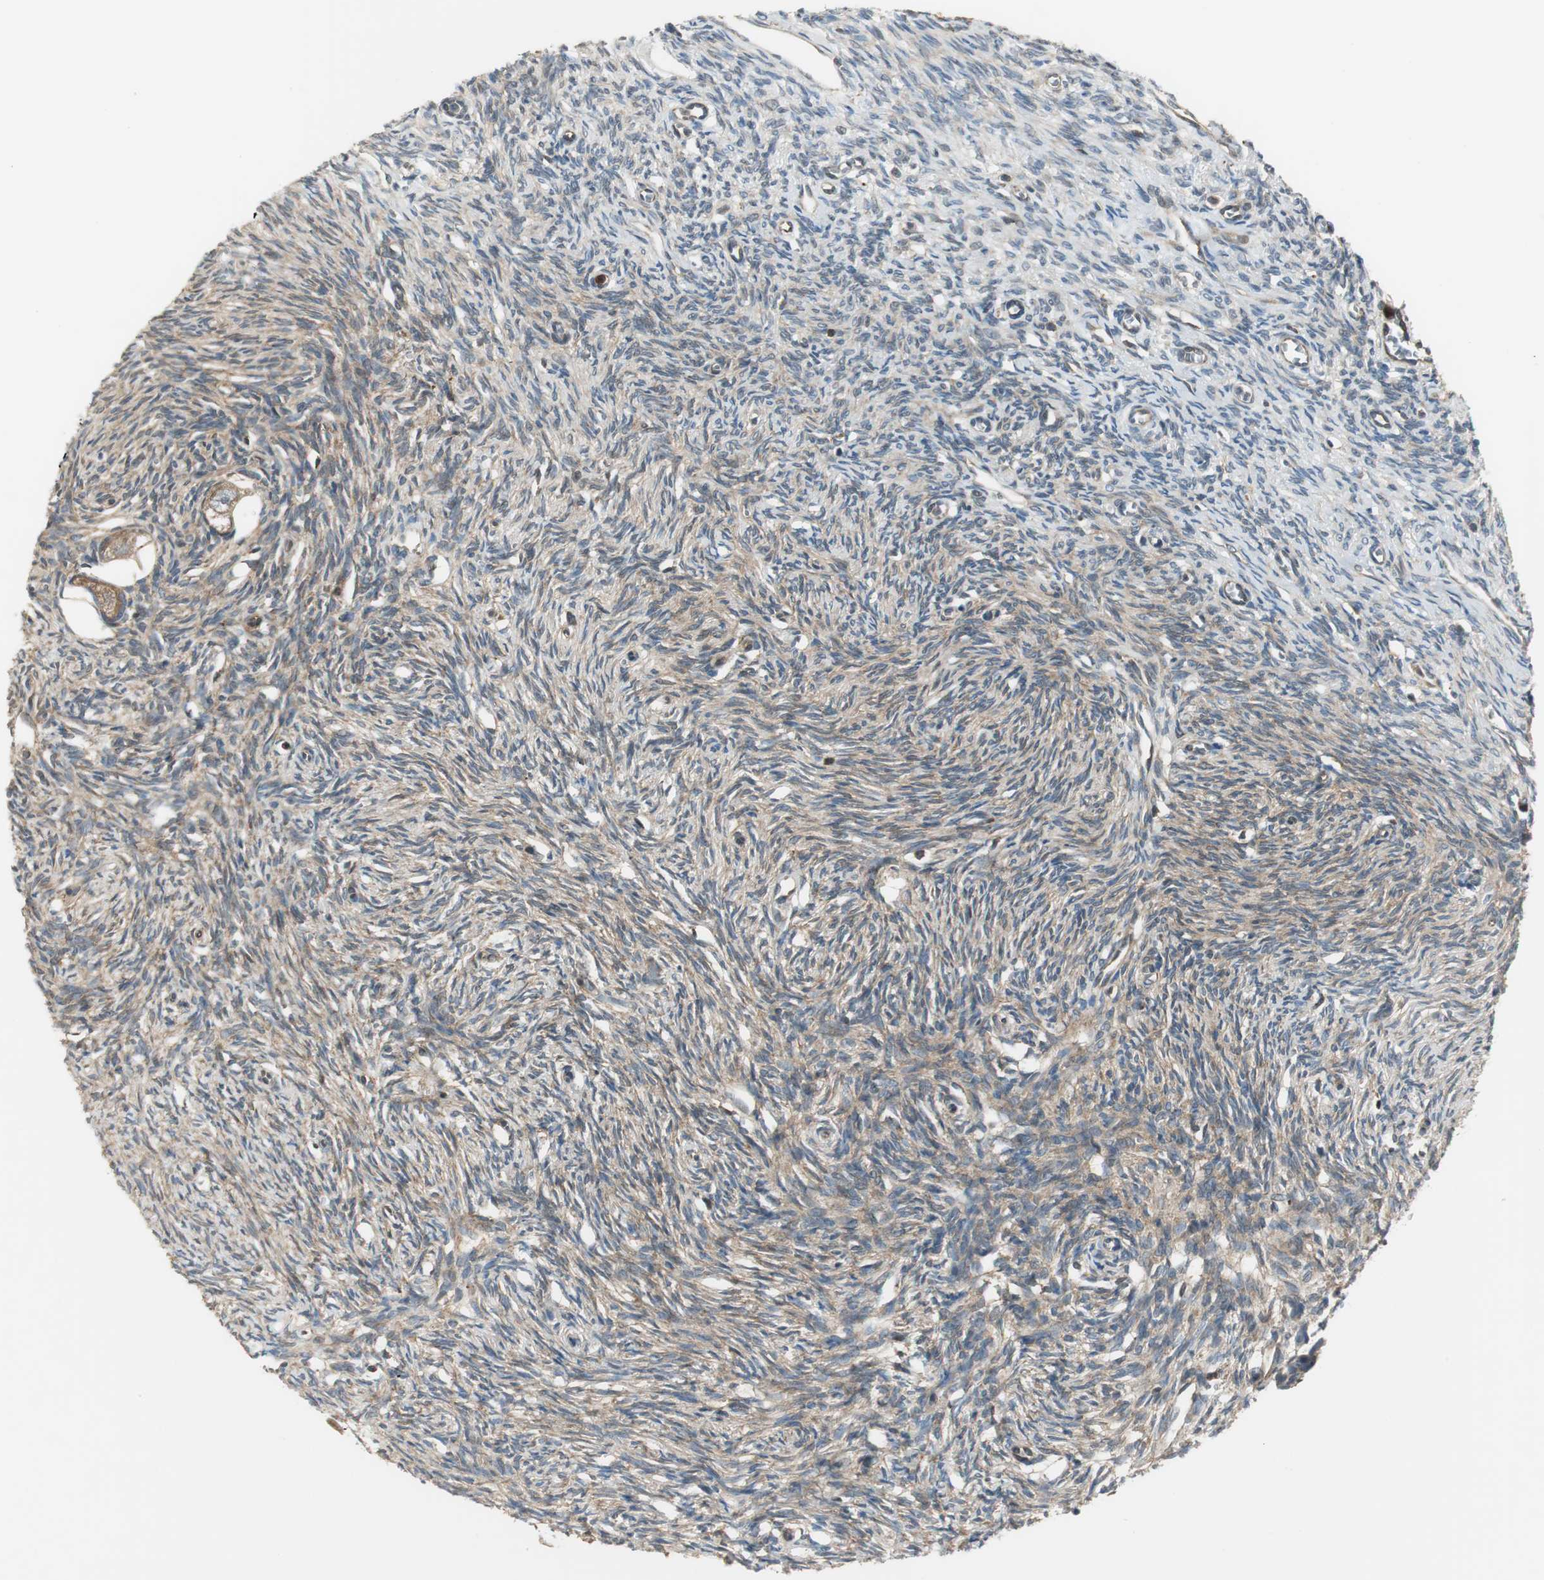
{"staining": {"intensity": "moderate", "quantity": ">75%", "location": "cytoplasmic/membranous"}, "tissue": "ovary", "cell_type": "Follicle cells", "image_type": "normal", "snomed": [{"axis": "morphology", "description": "Normal tissue, NOS"}, {"axis": "topography", "description": "Ovary"}], "caption": "Follicle cells show moderate cytoplasmic/membranous staining in approximately >75% of cells in benign ovary.", "gene": "NCK1", "patient": {"sex": "female", "age": 33}}